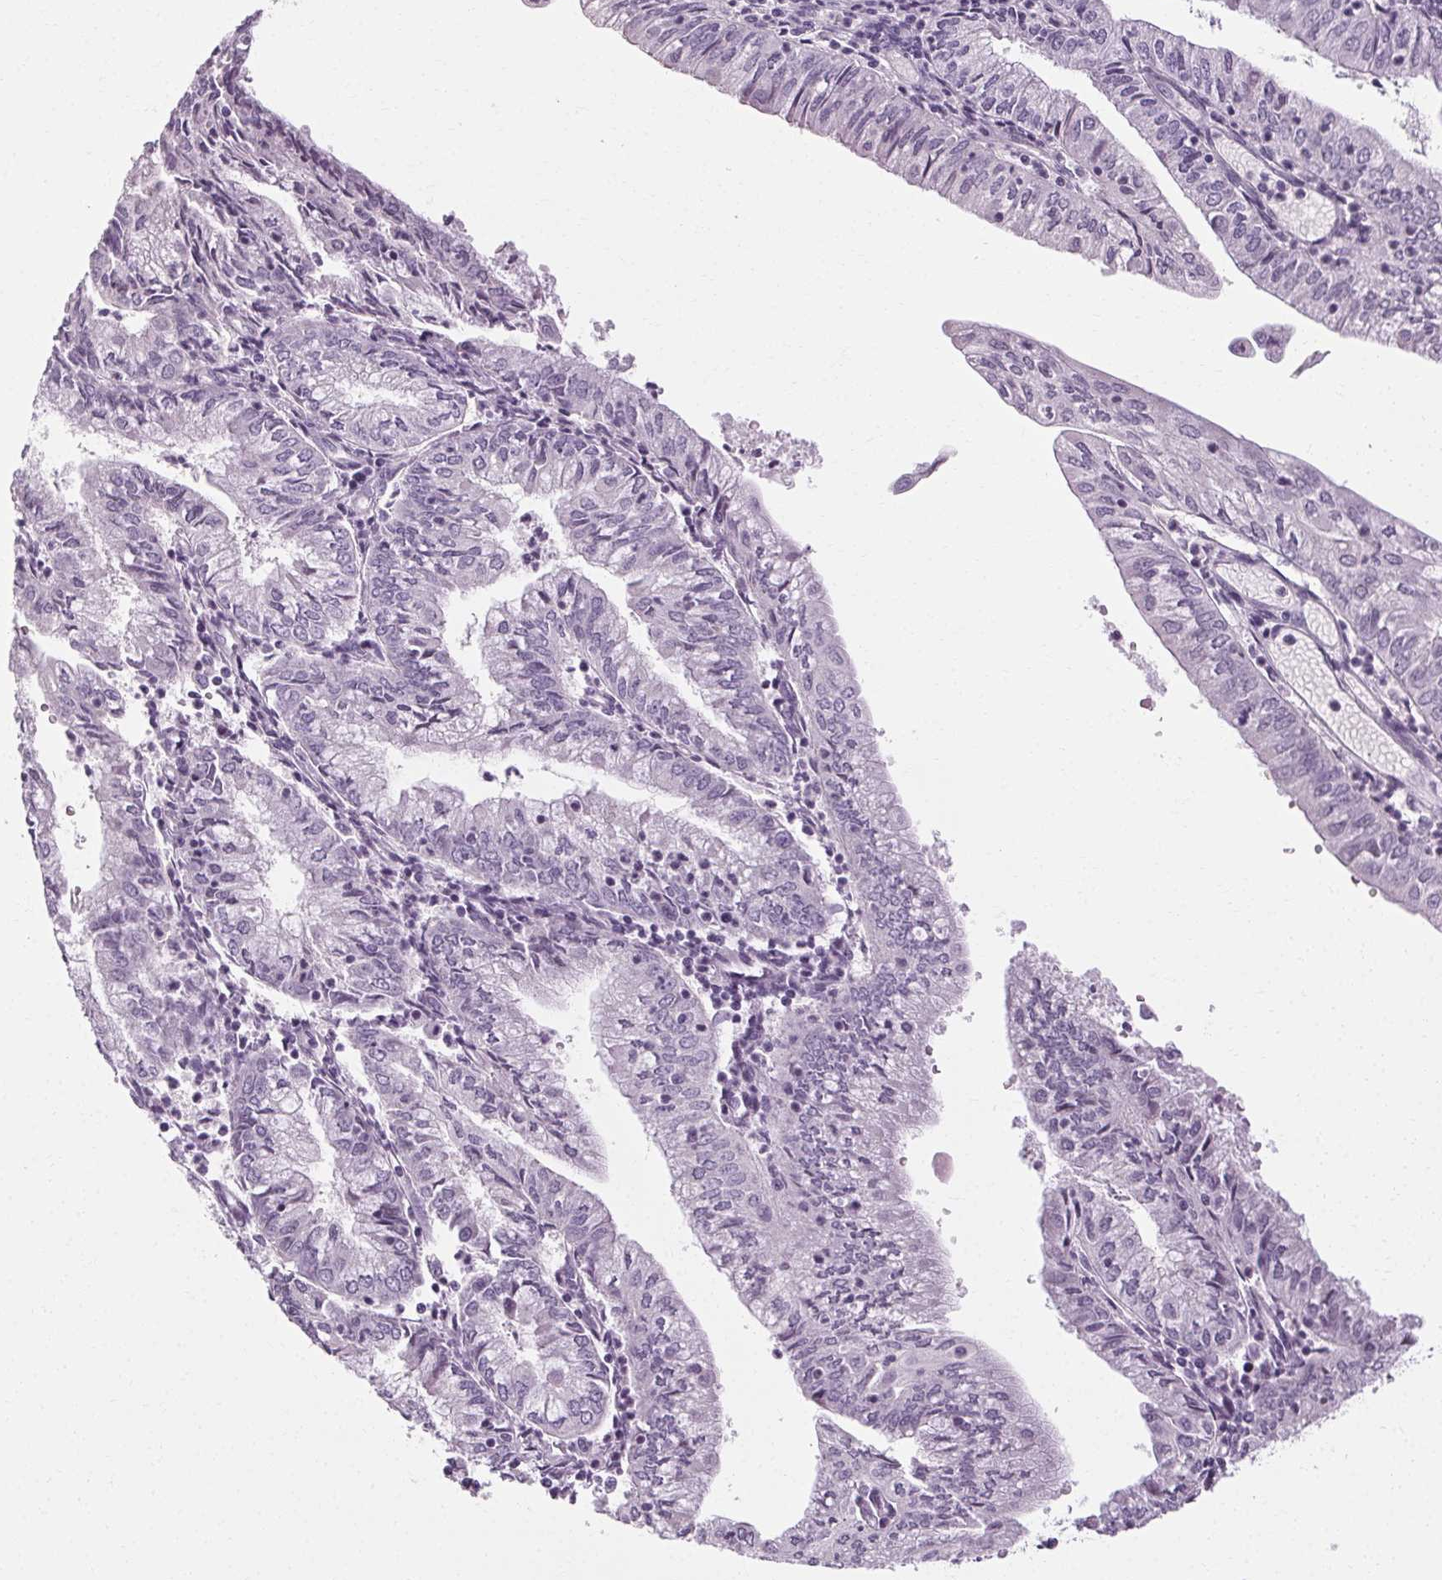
{"staining": {"intensity": "negative", "quantity": "none", "location": "none"}, "tissue": "endometrial cancer", "cell_type": "Tumor cells", "image_type": "cancer", "snomed": [{"axis": "morphology", "description": "Adenocarcinoma, NOS"}, {"axis": "topography", "description": "Endometrium"}], "caption": "Human endometrial cancer (adenocarcinoma) stained for a protein using immunohistochemistry (IHC) displays no staining in tumor cells.", "gene": "POMC", "patient": {"sex": "female", "age": 55}}